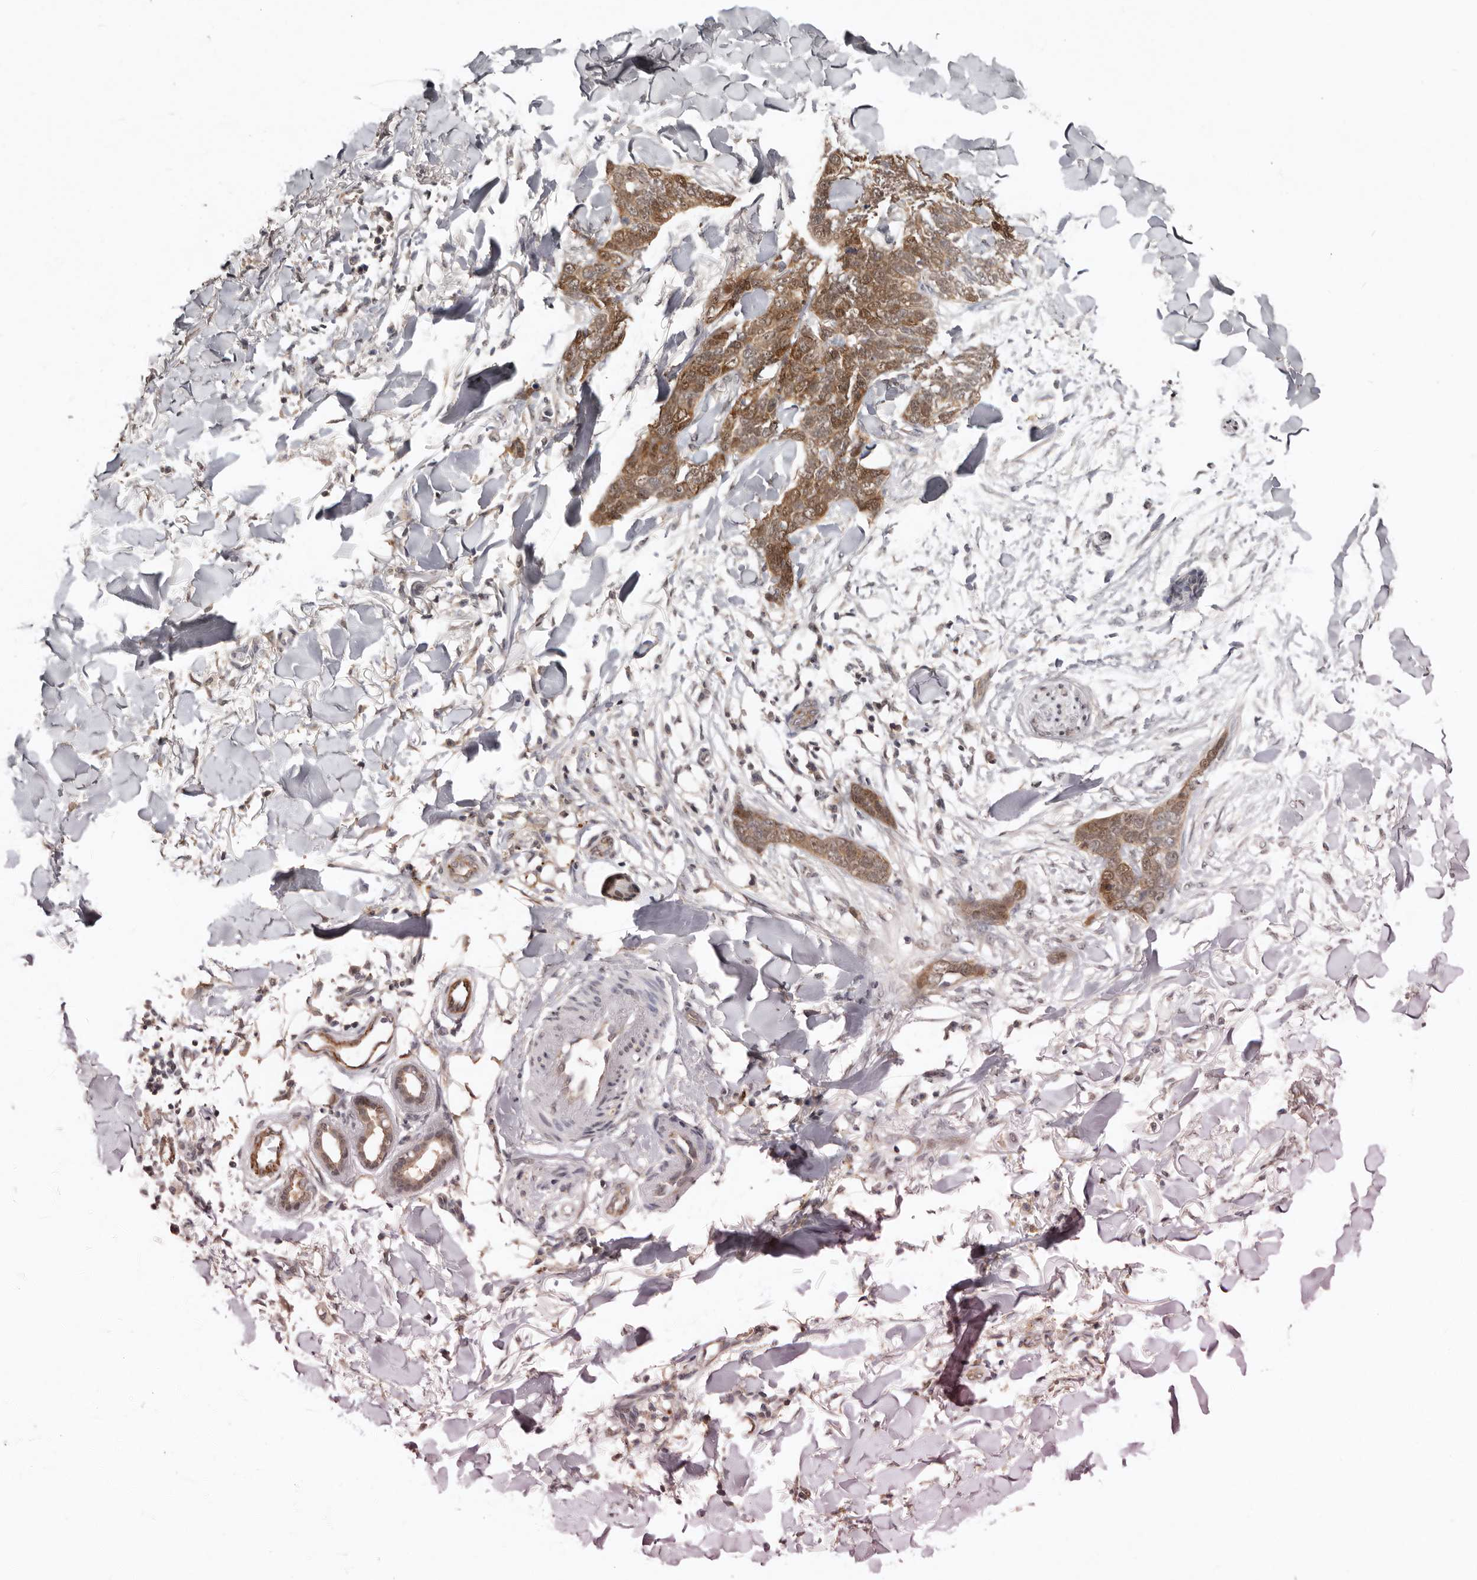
{"staining": {"intensity": "moderate", "quantity": "25%-75%", "location": "cytoplasmic/membranous,nuclear"}, "tissue": "skin cancer", "cell_type": "Tumor cells", "image_type": "cancer", "snomed": [{"axis": "morphology", "description": "Normal tissue, NOS"}, {"axis": "morphology", "description": "Basal cell carcinoma"}, {"axis": "topography", "description": "Skin"}], "caption": "Human skin cancer stained with a brown dye reveals moderate cytoplasmic/membranous and nuclear positive expression in approximately 25%-75% of tumor cells.", "gene": "SULT1E1", "patient": {"sex": "male", "age": 77}}